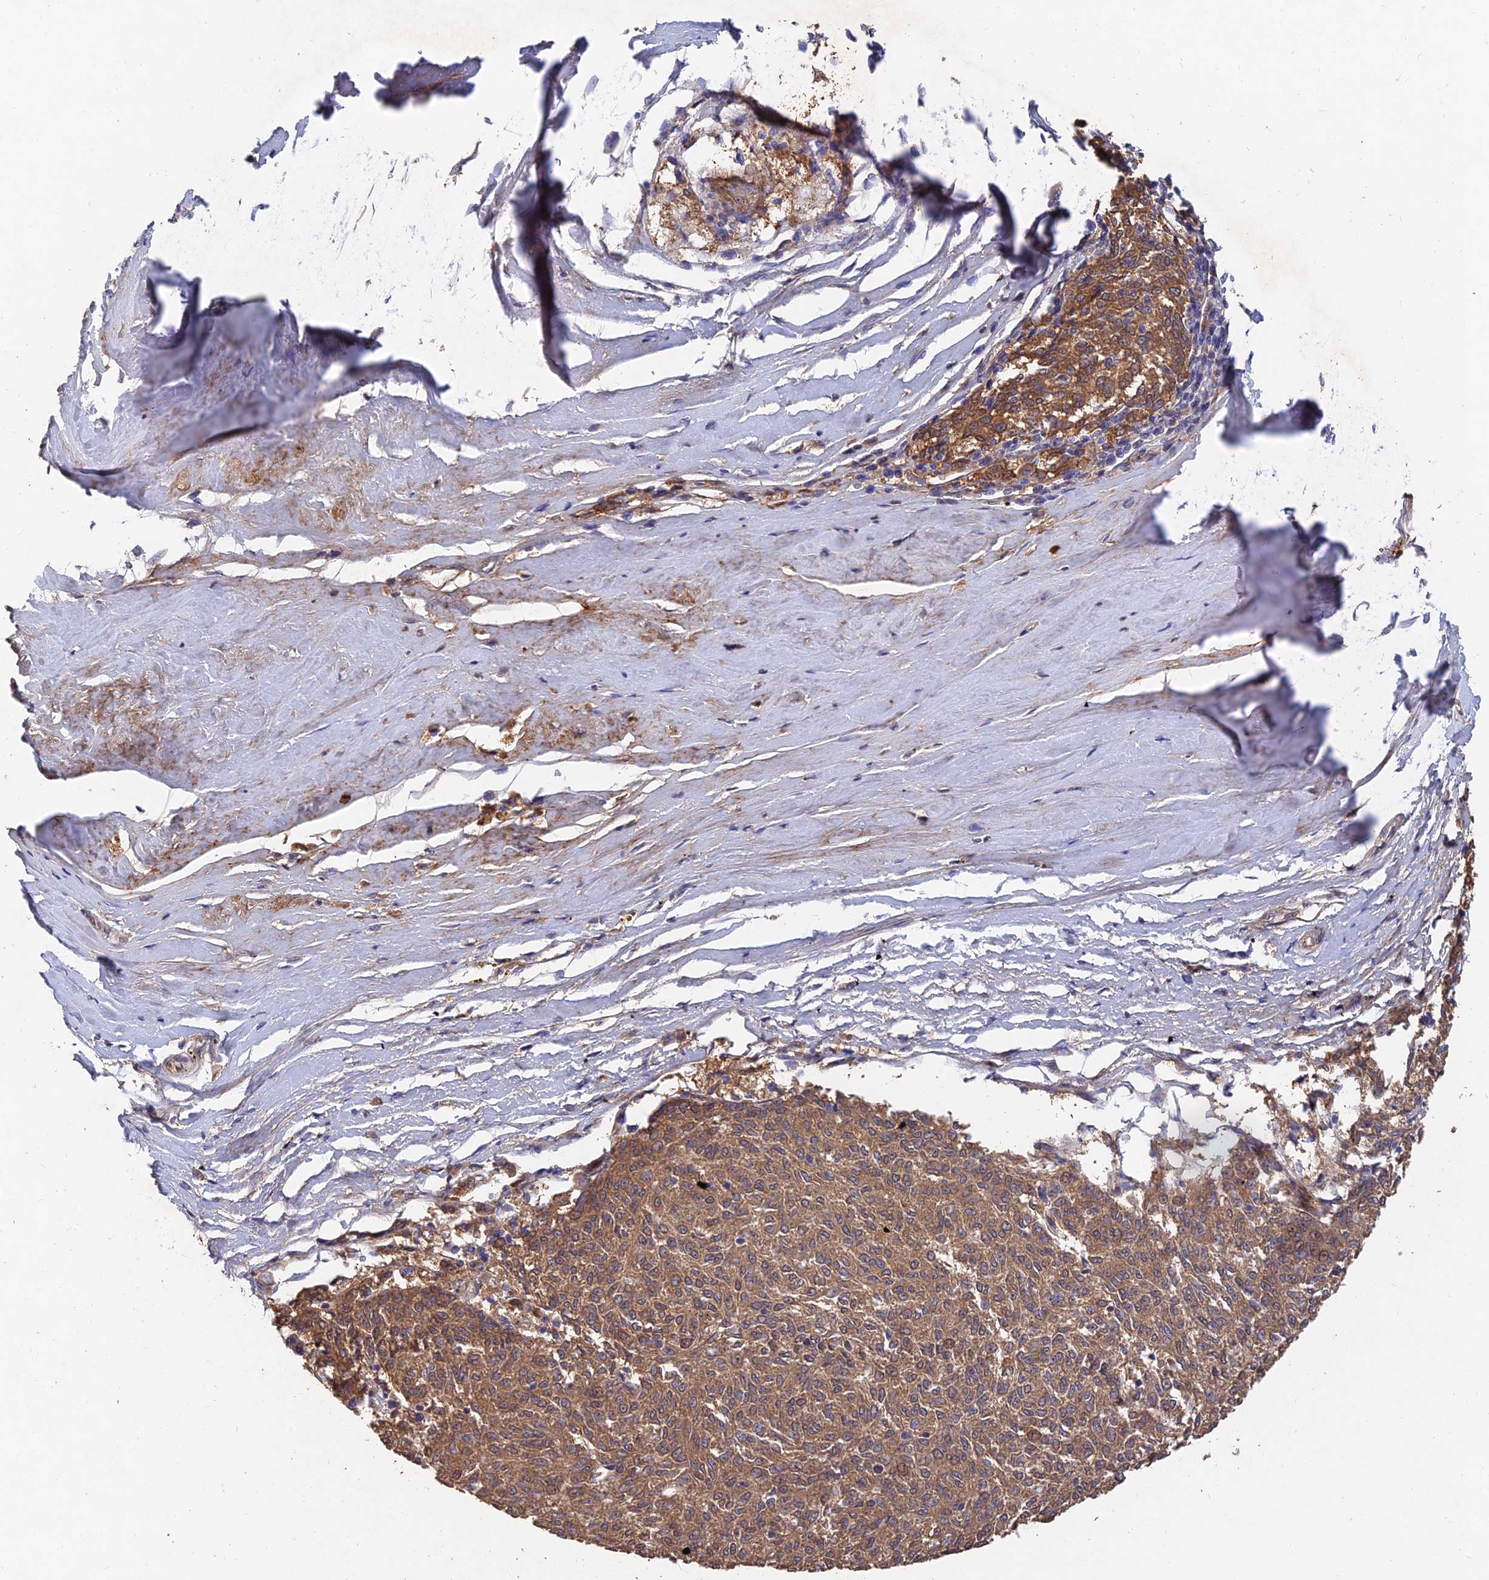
{"staining": {"intensity": "moderate", "quantity": ">75%", "location": "cytoplasmic/membranous"}, "tissue": "melanoma", "cell_type": "Tumor cells", "image_type": "cancer", "snomed": [{"axis": "morphology", "description": "Malignant melanoma, NOS"}, {"axis": "topography", "description": "Skin"}], "caption": "A brown stain shows moderate cytoplasmic/membranous expression of a protein in human melanoma tumor cells.", "gene": "SLC38A11", "patient": {"sex": "female", "age": 72}}